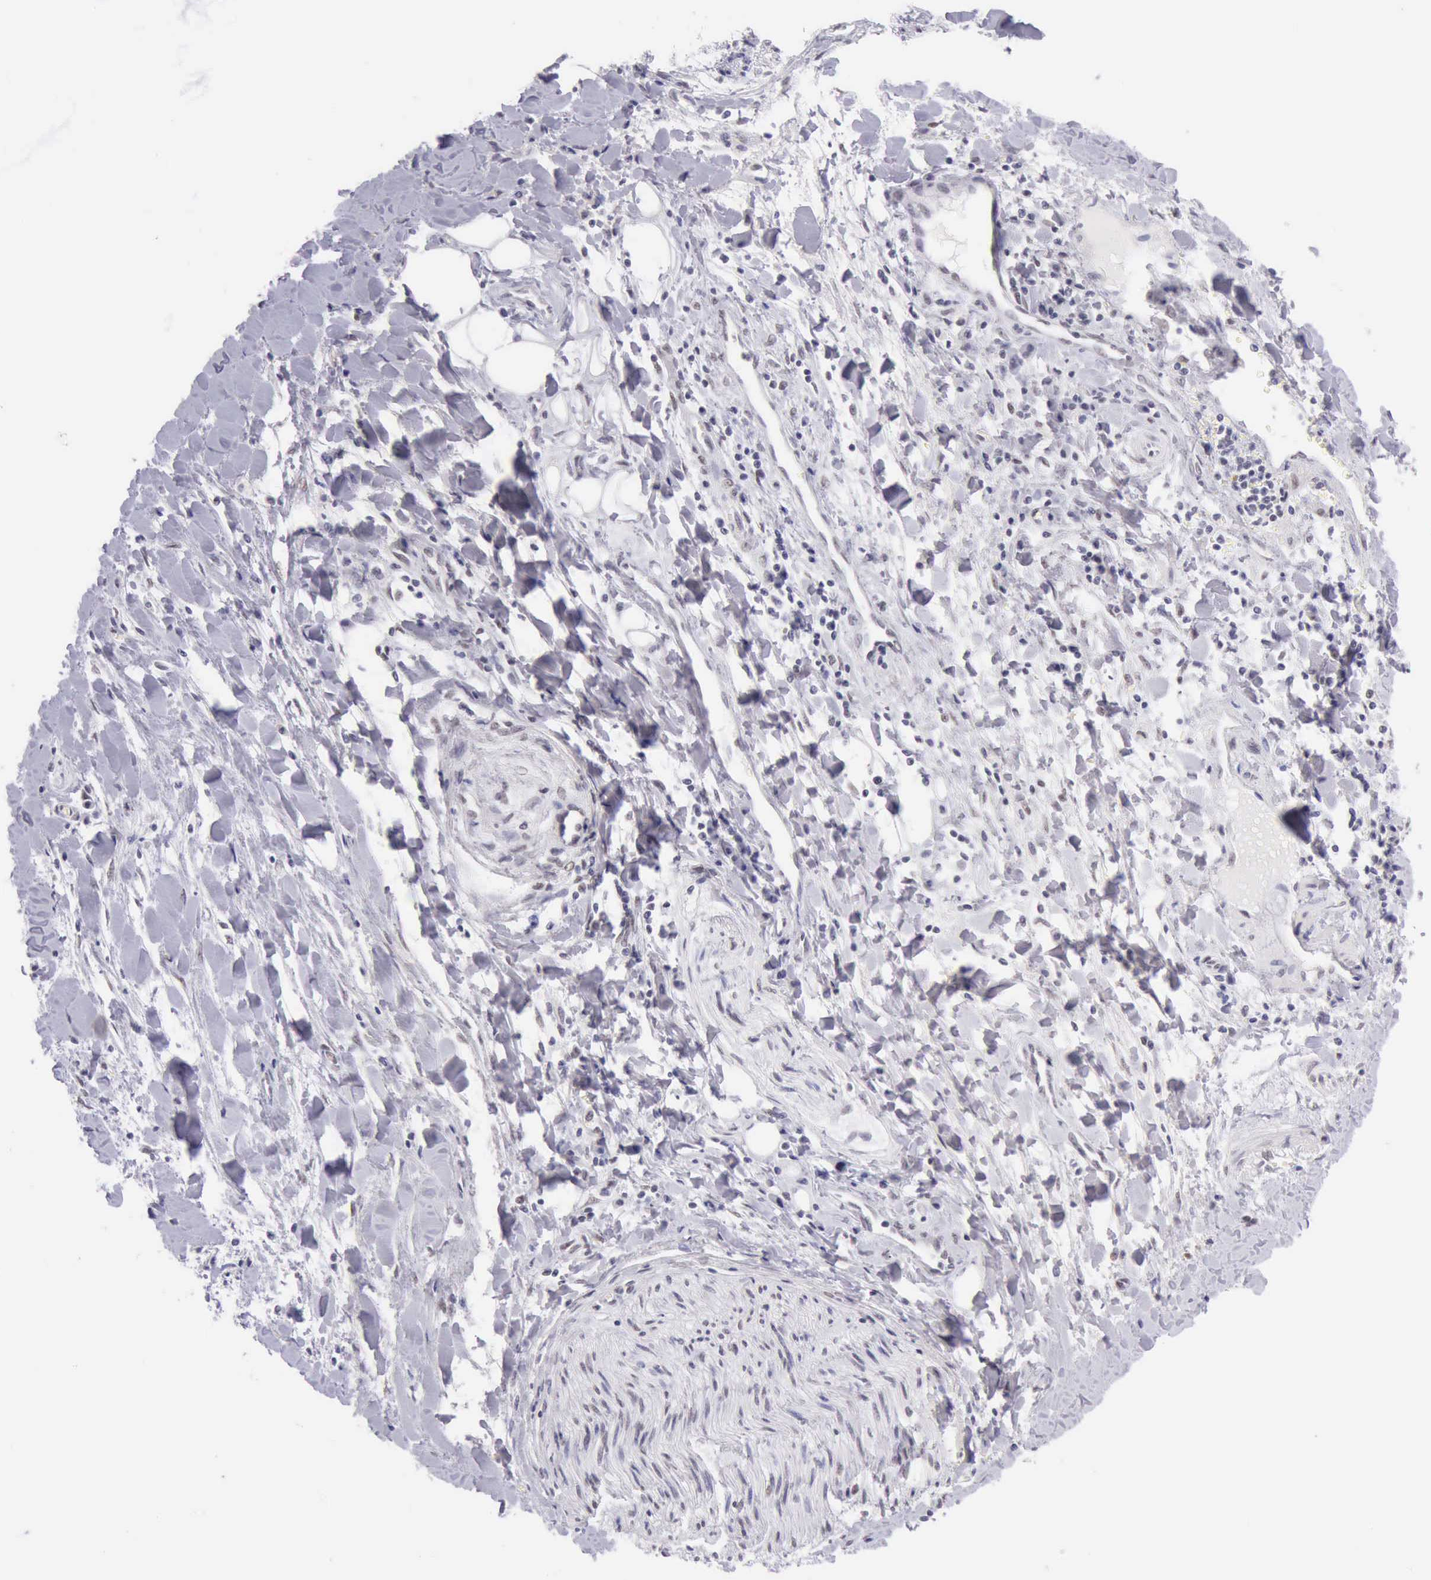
{"staining": {"intensity": "weak", "quantity": "25%-75%", "location": "nuclear"}, "tissue": "liver cancer", "cell_type": "Tumor cells", "image_type": "cancer", "snomed": [{"axis": "morphology", "description": "Cholangiocarcinoma"}, {"axis": "topography", "description": "Liver"}], "caption": "Liver cancer (cholangiocarcinoma) stained with a protein marker exhibits weak staining in tumor cells.", "gene": "EP300", "patient": {"sex": "male", "age": 57}}